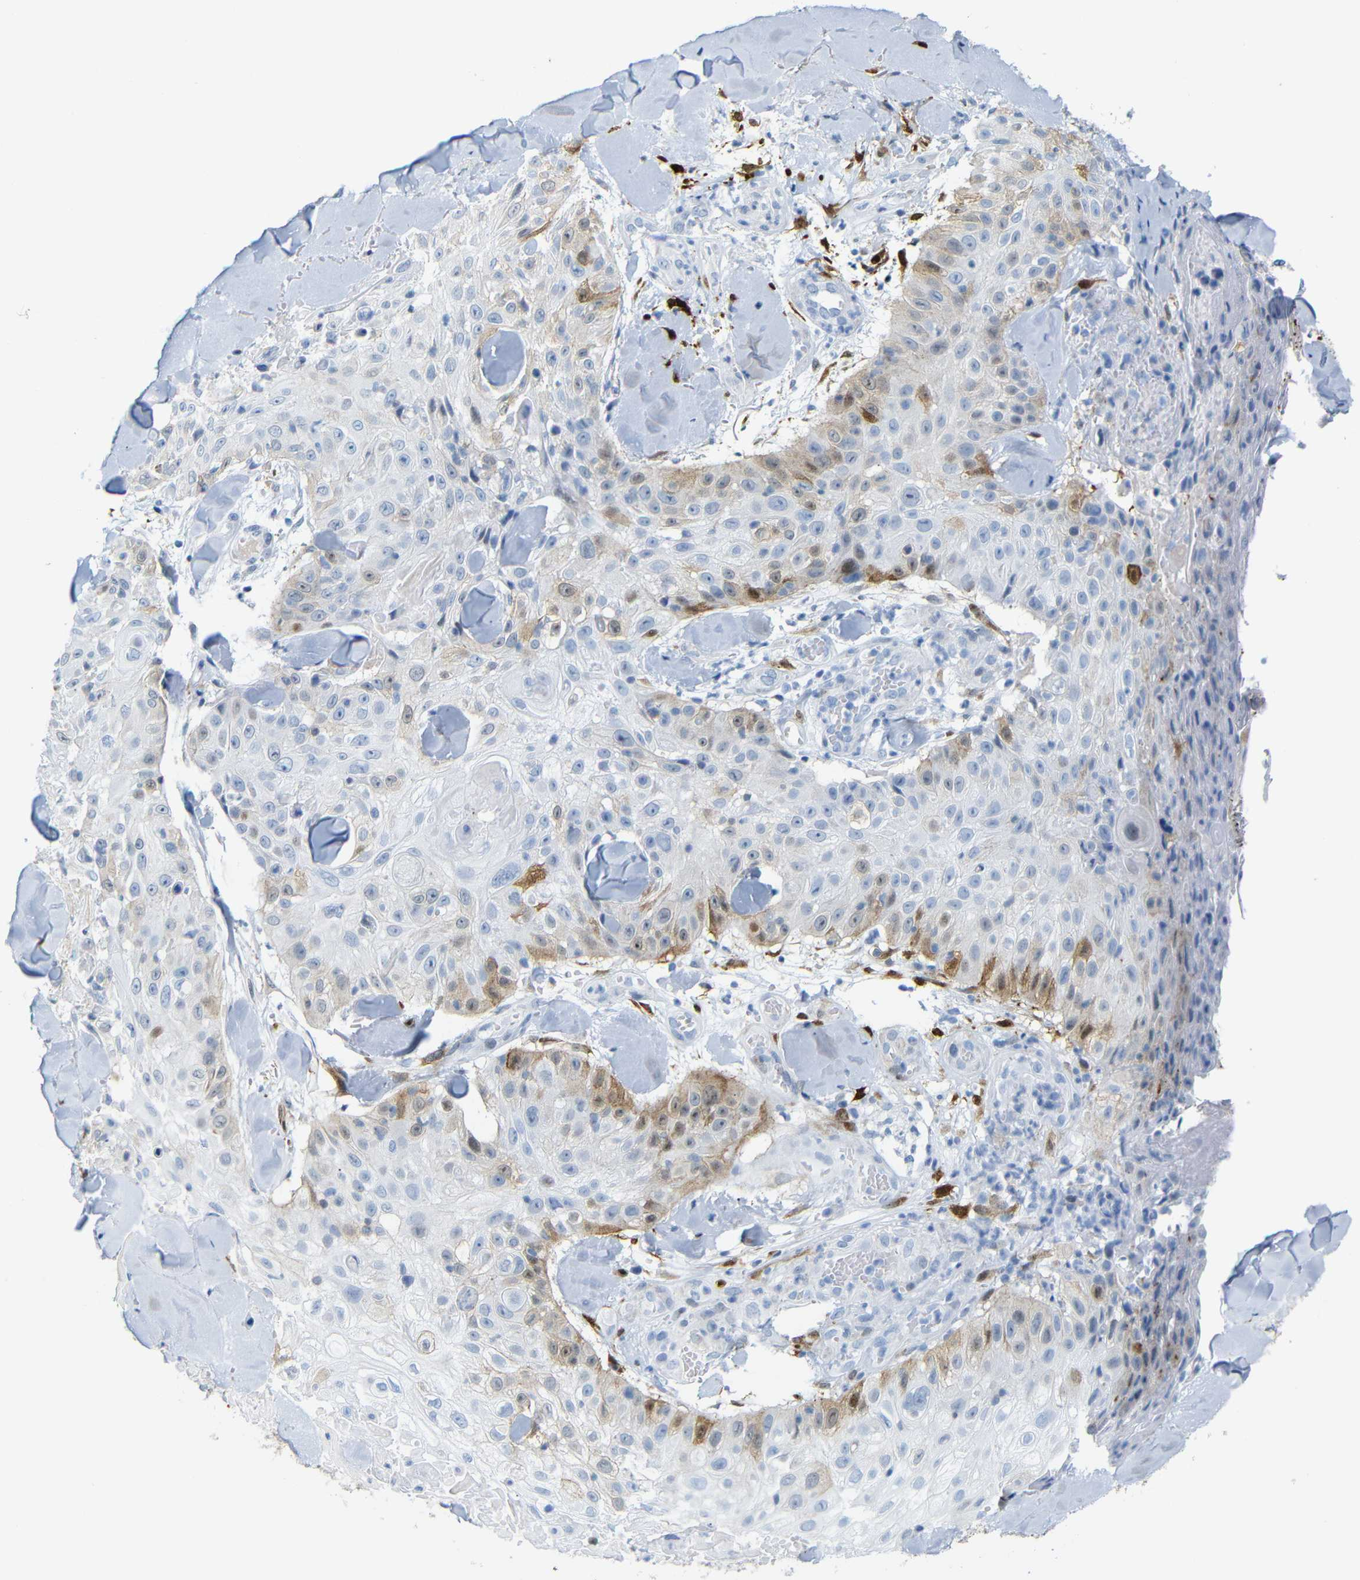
{"staining": {"intensity": "moderate", "quantity": "<25%", "location": "cytoplasmic/membranous,nuclear"}, "tissue": "skin cancer", "cell_type": "Tumor cells", "image_type": "cancer", "snomed": [{"axis": "morphology", "description": "Squamous cell carcinoma, NOS"}, {"axis": "topography", "description": "Skin"}], "caption": "Brown immunohistochemical staining in skin squamous cell carcinoma shows moderate cytoplasmic/membranous and nuclear staining in approximately <25% of tumor cells. (brown staining indicates protein expression, while blue staining denotes nuclei).", "gene": "MT1A", "patient": {"sex": "male", "age": 86}}